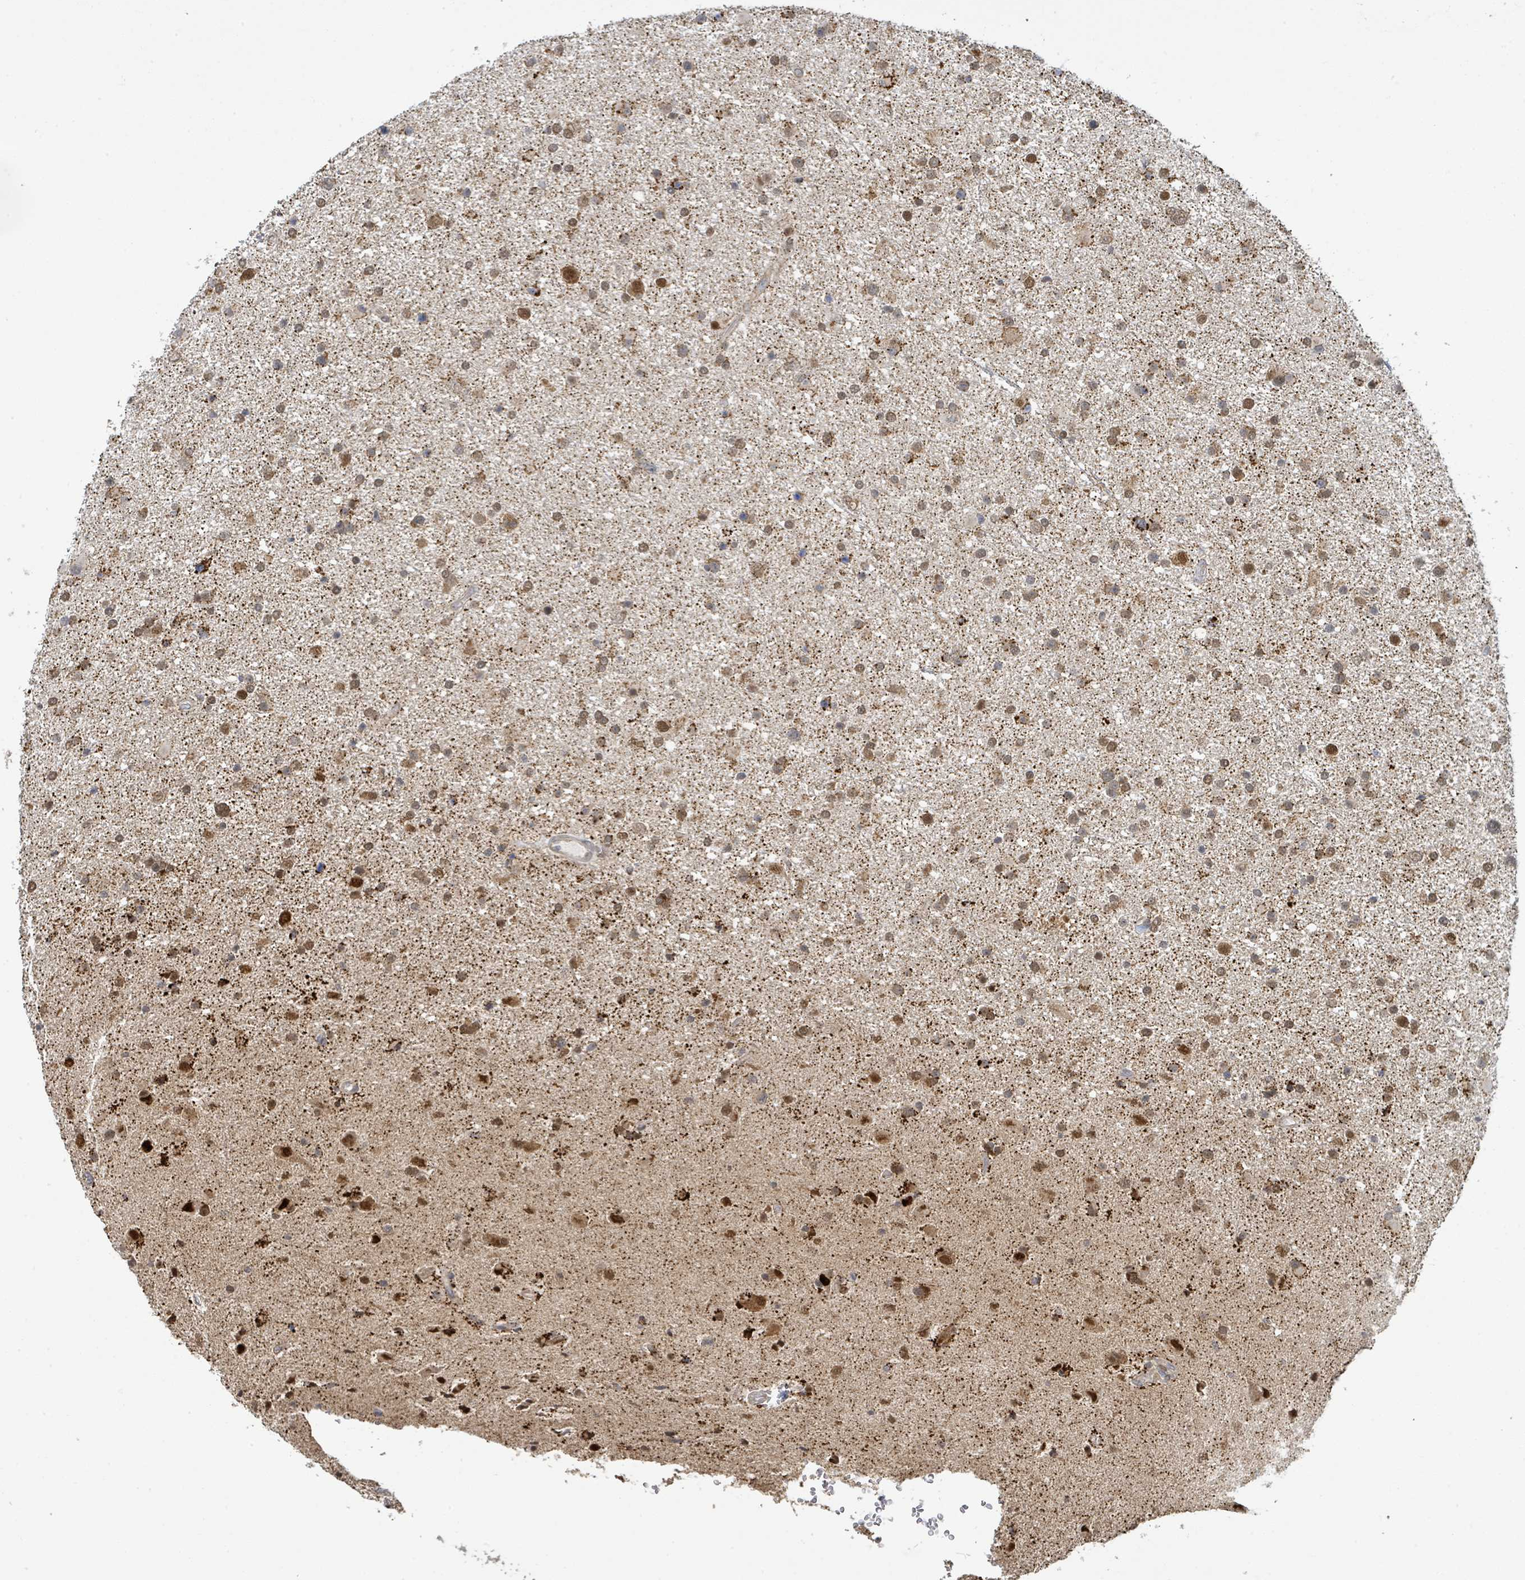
{"staining": {"intensity": "moderate", "quantity": ">75%", "location": "cytoplasmic/membranous,nuclear"}, "tissue": "glioma", "cell_type": "Tumor cells", "image_type": "cancer", "snomed": [{"axis": "morphology", "description": "Glioma, malignant, Low grade"}, {"axis": "topography", "description": "Brain"}], "caption": "Low-grade glioma (malignant) stained for a protein reveals moderate cytoplasmic/membranous and nuclear positivity in tumor cells.", "gene": "PSMB7", "patient": {"sex": "female", "age": 32}}